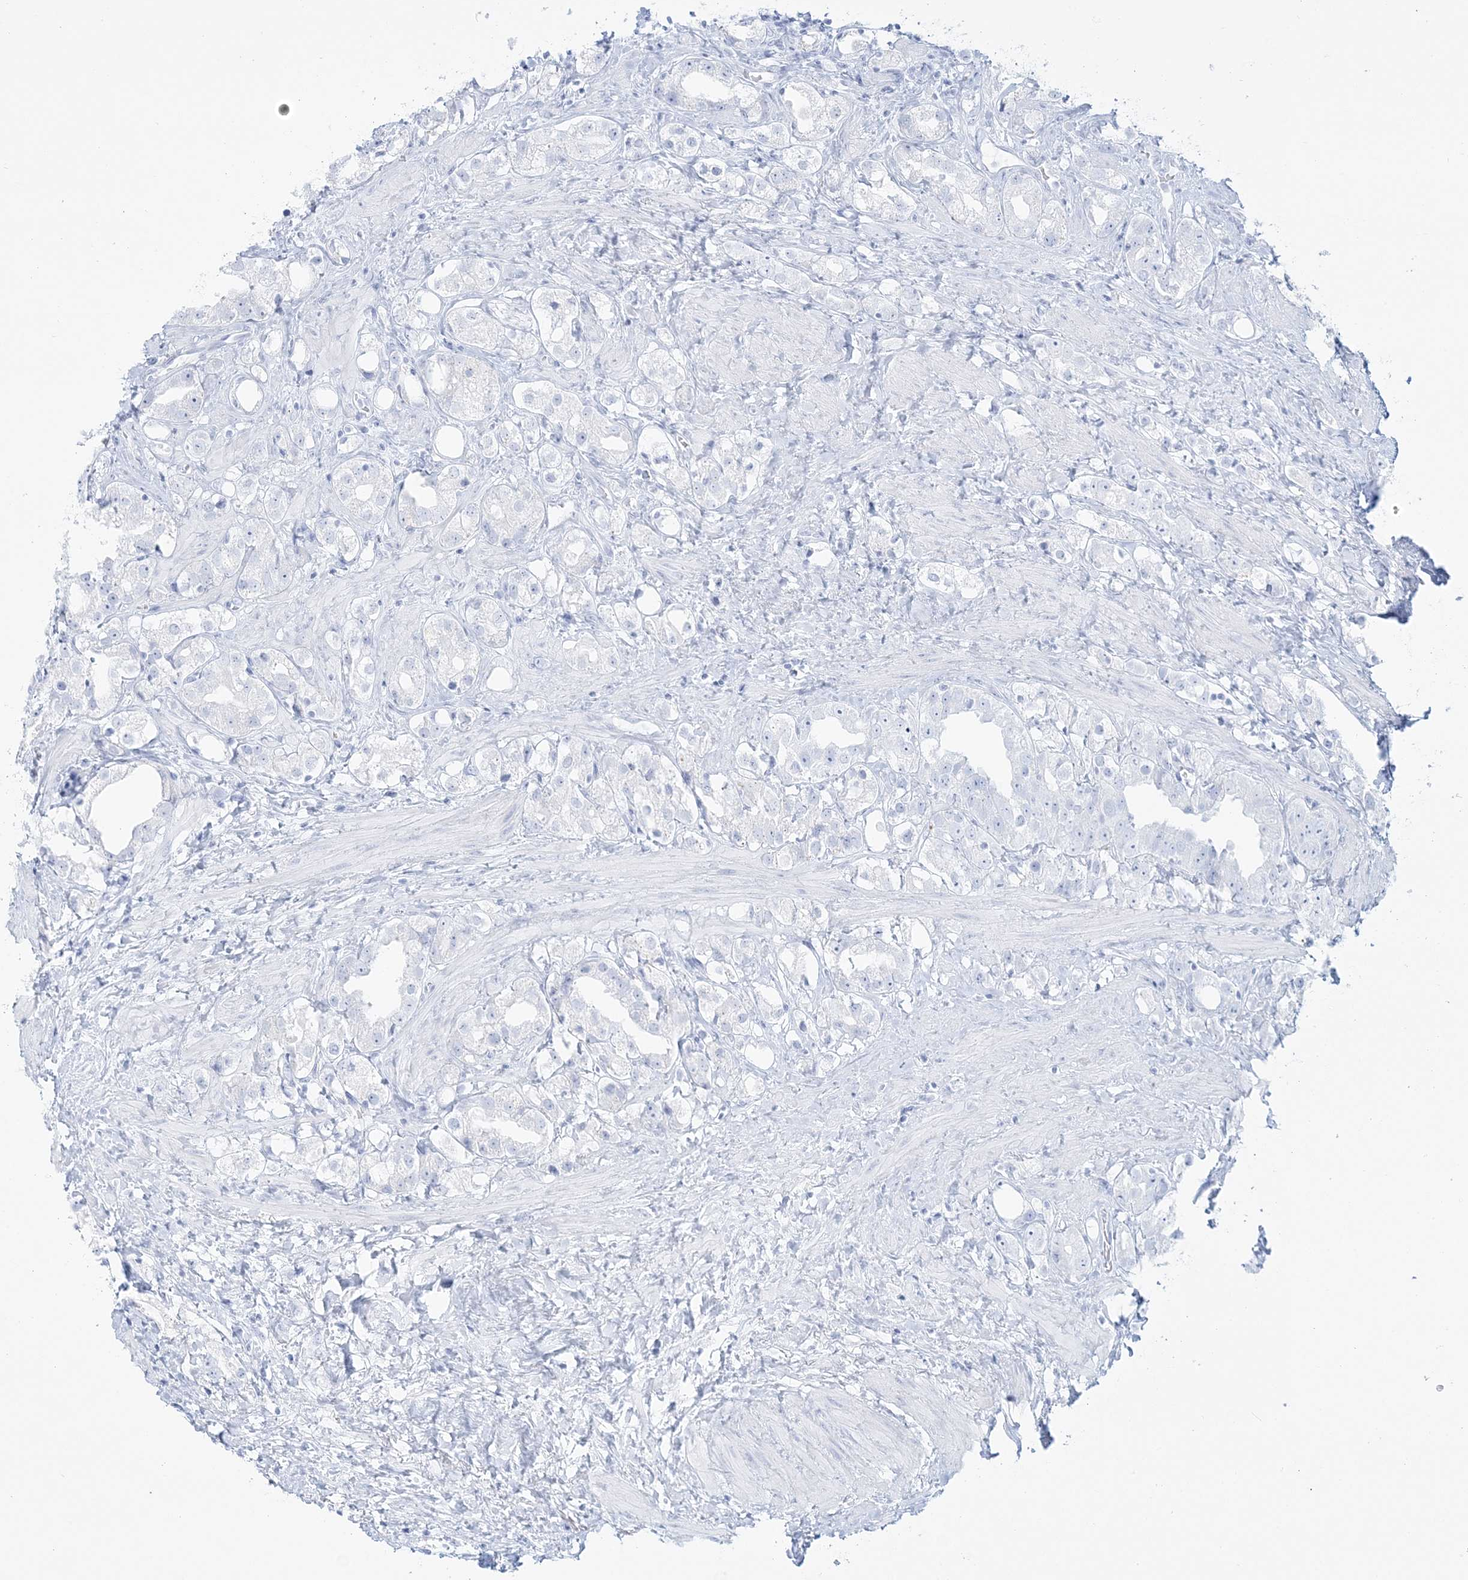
{"staining": {"intensity": "negative", "quantity": "none", "location": "none"}, "tissue": "prostate cancer", "cell_type": "Tumor cells", "image_type": "cancer", "snomed": [{"axis": "morphology", "description": "Adenocarcinoma, NOS"}, {"axis": "topography", "description": "Prostate"}], "caption": "This is an IHC photomicrograph of human prostate adenocarcinoma. There is no expression in tumor cells.", "gene": "ADGB", "patient": {"sex": "male", "age": 79}}